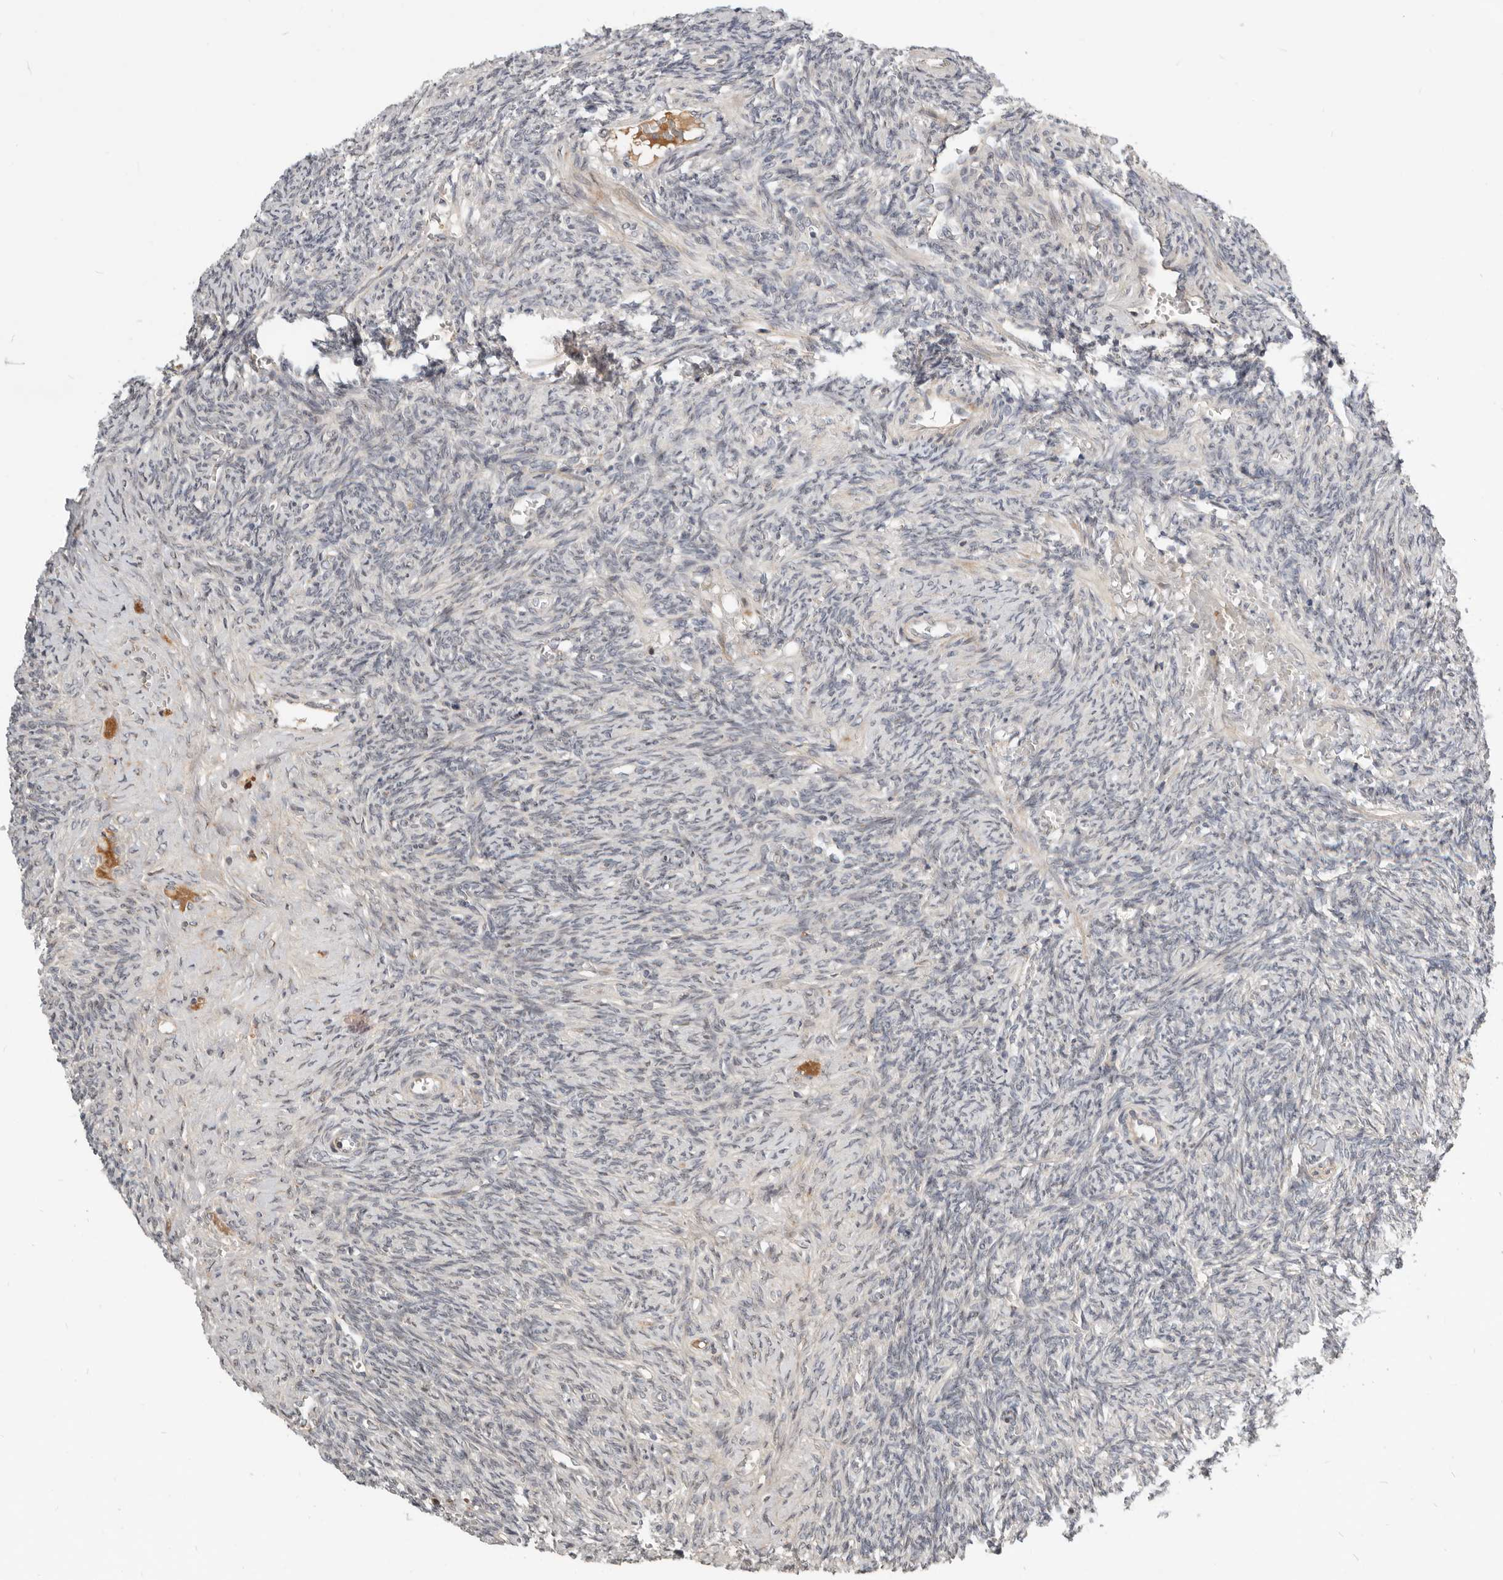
{"staining": {"intensity": "negative", "quantity": "none", "location": "none"}, "tissue": "ovary", "cell_type": "Ovarian stroma cells", "image_type": "normal", "snomed": [{"axis": "morphology", "description": "Normal tissue, NOS"}, {"axis": "topography", "description": "Ovary"}], "caption": "Immunohistochemical staining of unremarkable human ovary exhibits no significant positivity in ovarian stroma cells.", "gene": "NPY4R2", "patient": {"sex": "female", "age": 41}}